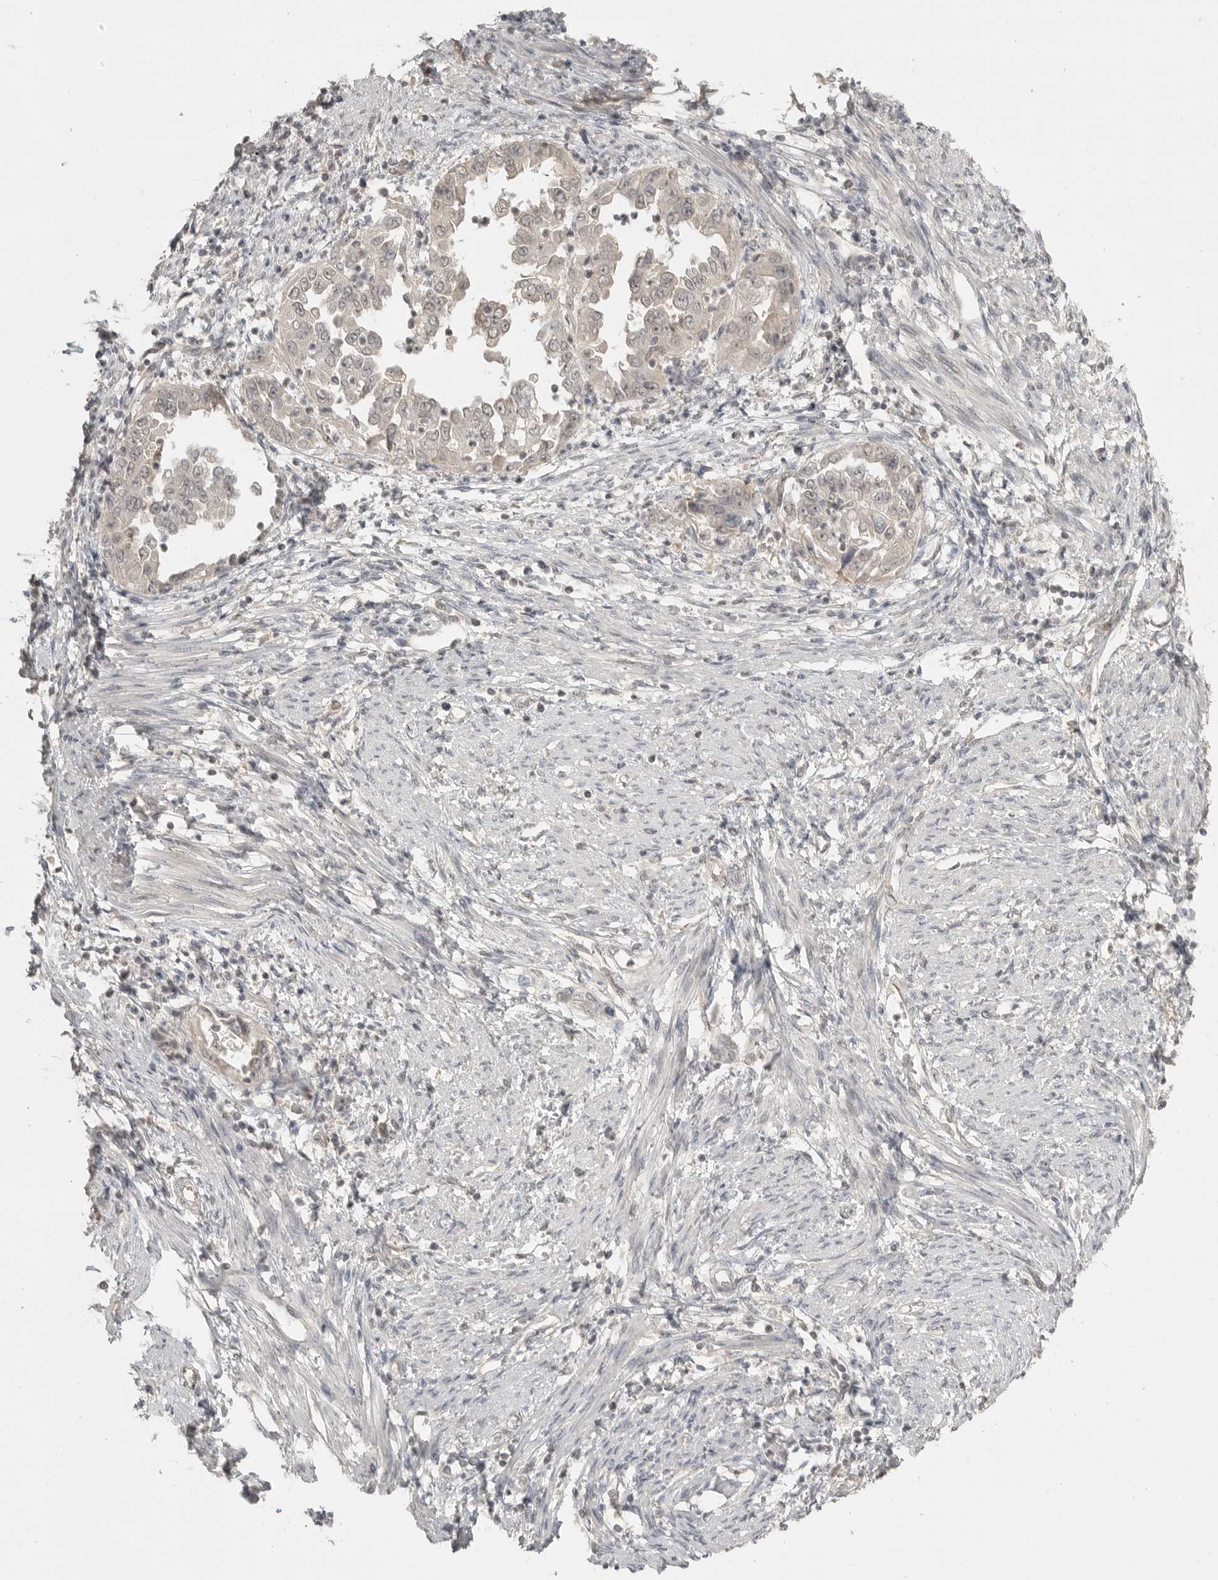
{"staining": {"intensity": "negative", "quantity": "none", "location": "none"}, "tissue": "endometrial cancer", "cell_type": "Tumor cells", "image_type": "cancer", "snomed": [{"axis": "morphology", "description": "Adenocarcinoma, NOS"}, {"axis": "topography", "description": "Endometrium"}], "caption": "DAB immunohistochemical staining of human endometrial cancer shows no significant staining in tumor cells.", "gene": "SMG8", "patient": {"sex": "female", "age": 85}}